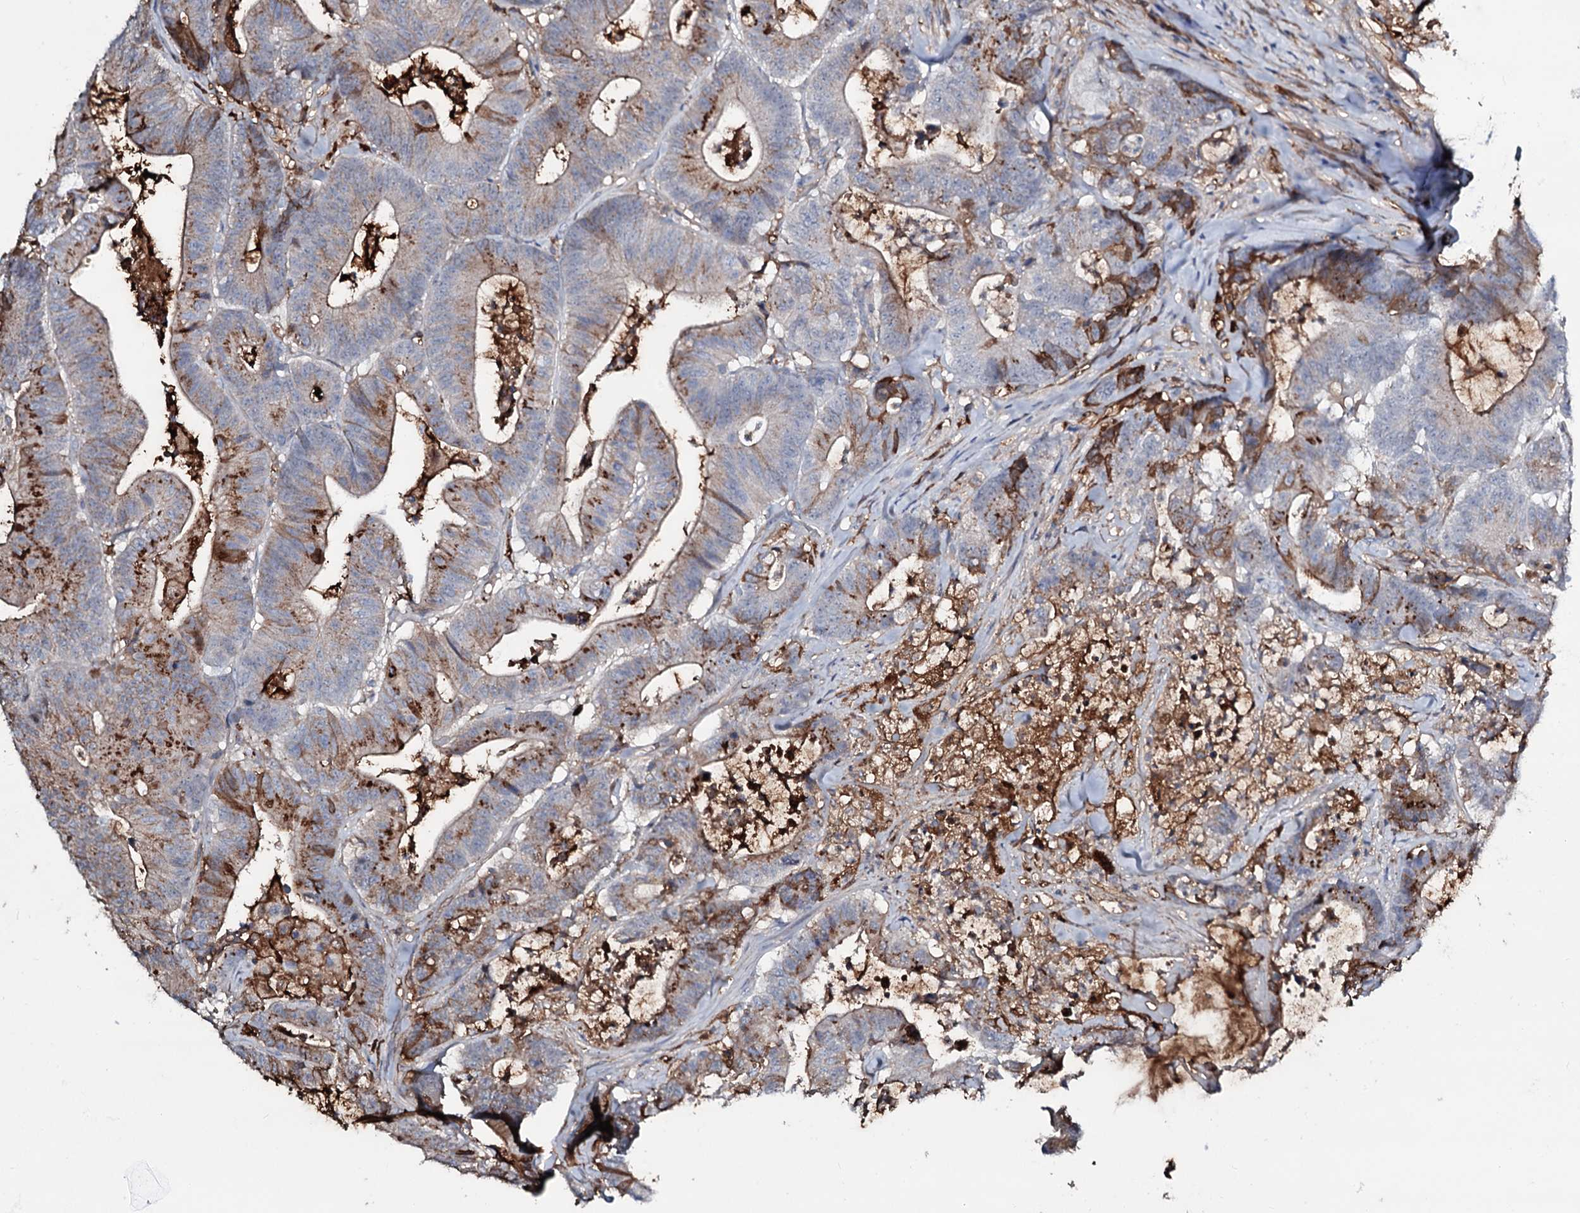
{"staining": {"intensity": "moderate", "quantity": "25%-75%", "location": "cytoplasmic/membranous"}, "tissue": "colorectal cancer", "cell_type": "Tumor cells", "image_type": "cancer", "snomed": [{"axis": "morphology", "description": "Adenocarcinoma, NOS"}, {"axis": "topography", "description": "Colon"}], "caption": "About 25%-75% of tumor cells in human adenocarcinoma (colorectal) reveal moderate cytoplasmic/membranous protein staining as visualized by brown immunohistochemical staining.", "gene": "EDN1", "patient": {"sex": "female", "age": 84}}